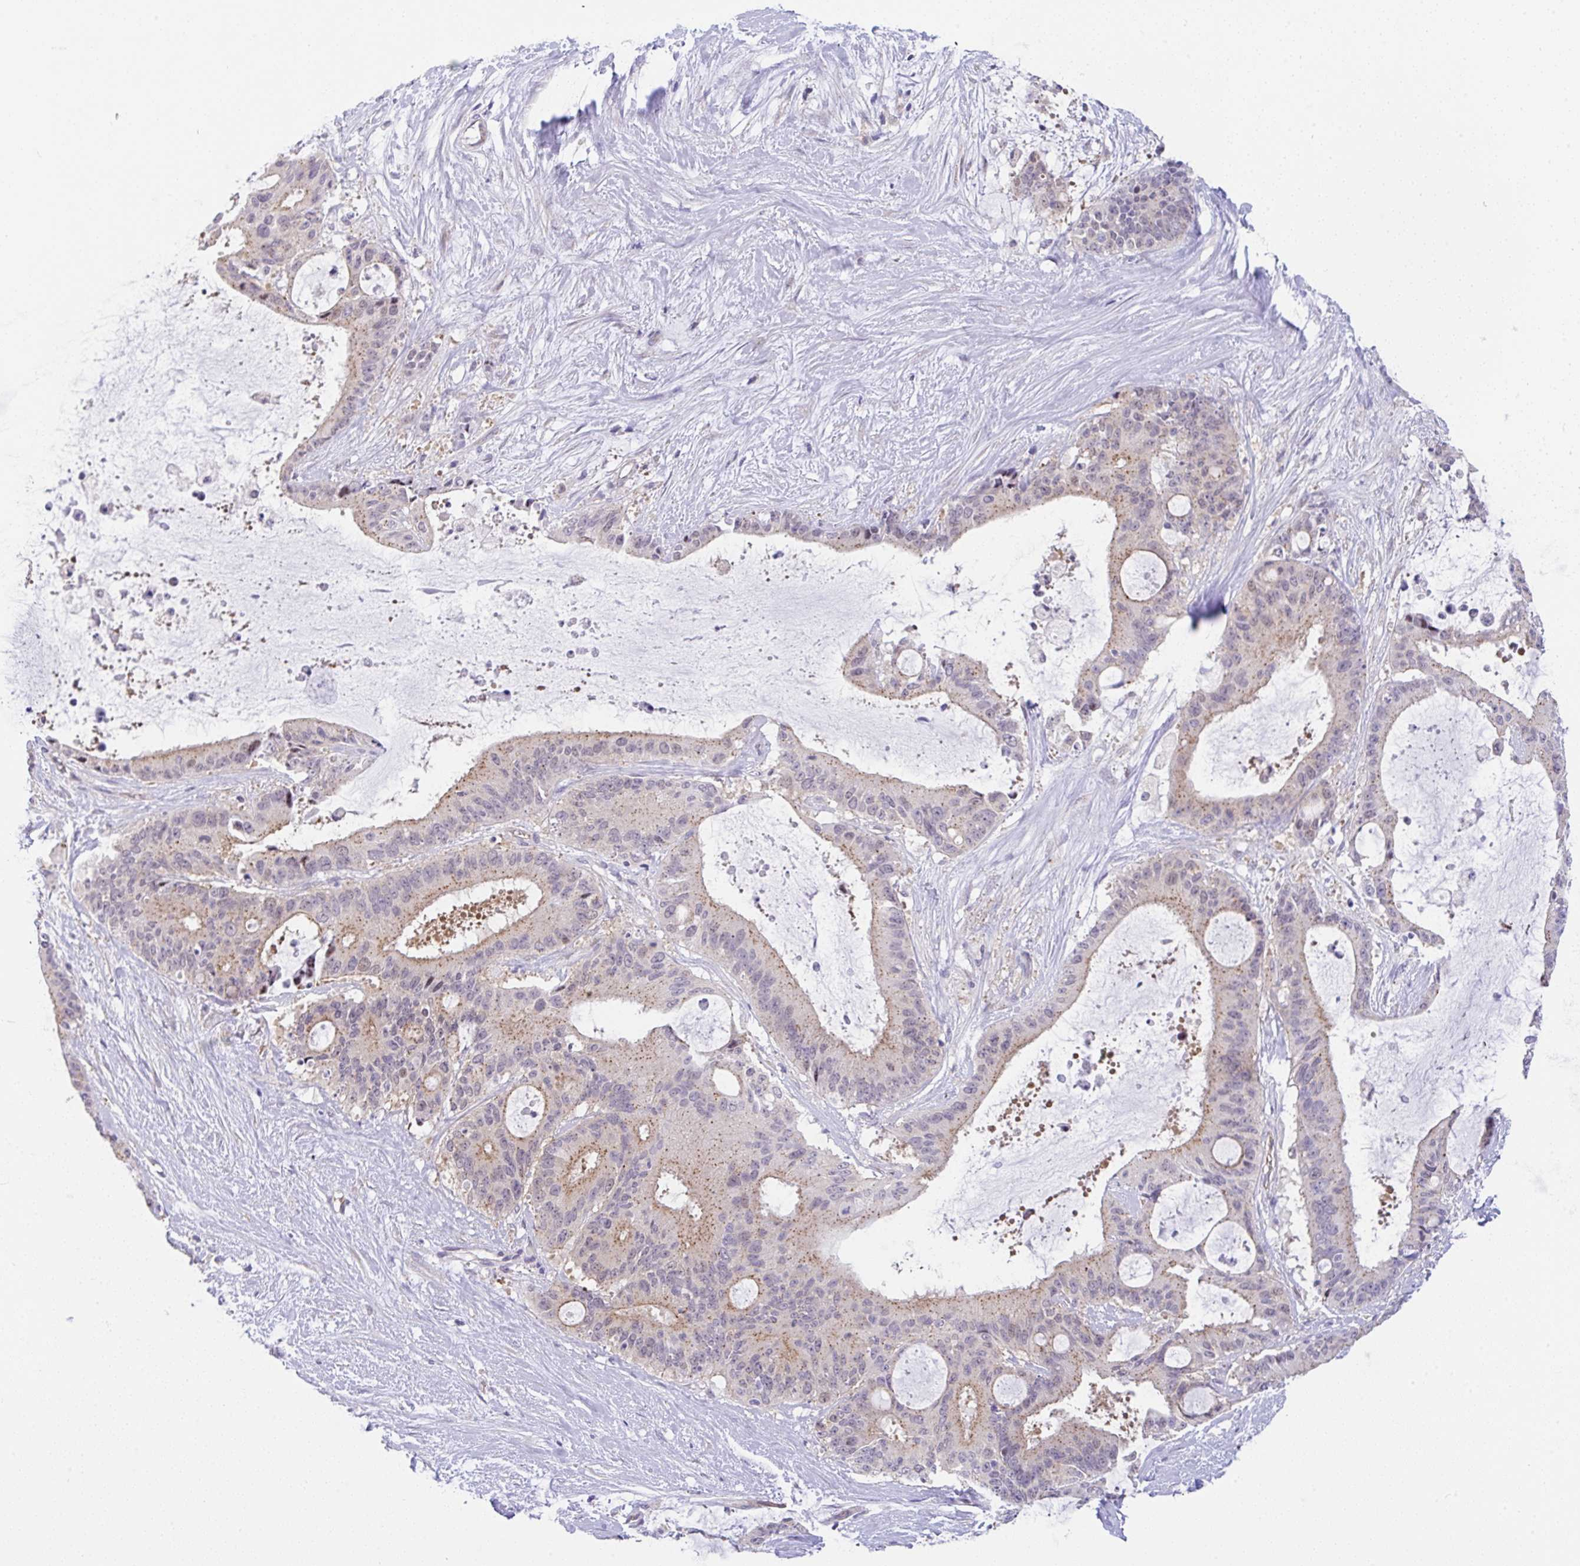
{"staining": {"intensity": "weak", "quantity": "<25%", "location": "cytoplasmic/membranous"}, "tissue": "liver cancer", "cell_type": "Tumor cells", "image_type": "cancer", "snomed": [{"axis": "morphology", "description": "Normal tissue, NOS"}, {"axis": "morphology", "description": "Cholangiocarcinoma"}, {"axis": "topography", "description": "Liver"}, {"axis": "topography", "description": "Peripheral nerve tissue"}], "caption": "Micrograph shows no significant protein expression in tumor cells of liver cancer.", "gene": "CGNL1", "patient": {"sex": "female", "age": 73}}